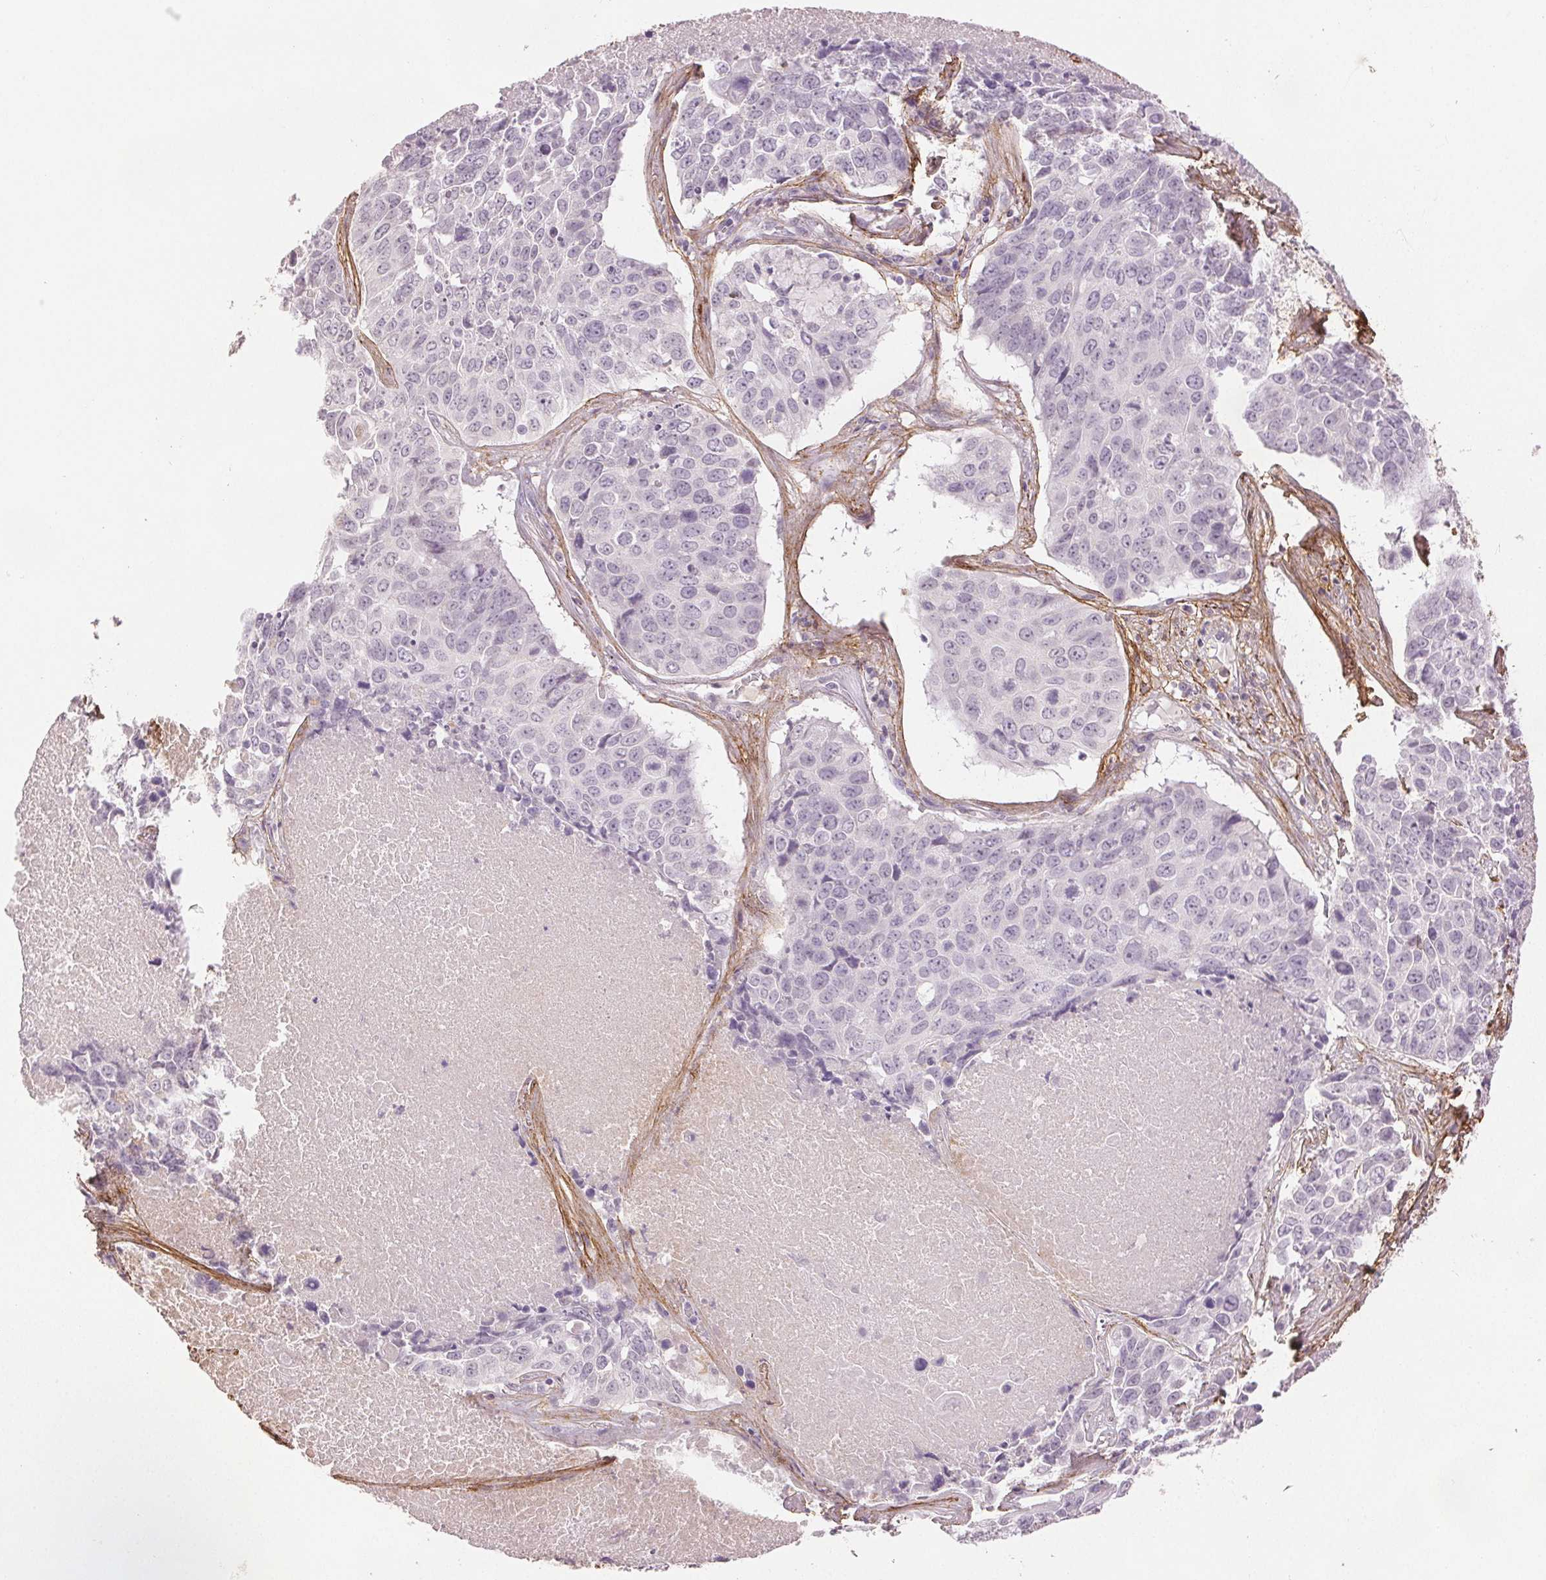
{"staining": {"intensity": "negative", "quantity": "none", "location": "none"}, "tissue": "lung cancer", "cell_type": "Tumor cells", "image_type": "cancer", "snomed": [{"axis": "morphology", "description": "Normal tissue, NOS"}, {"axis": "morphology", "description": "Squamous cell carcinoma, NOS"}, {"axis": "topography", "description": "Bronchus"}, {"axis": "topography", "description": "Lung"}], "caption": "Immunohistochemistry (IHC) photomicrograph of neoplastic tissue: human lung cancer stained with DAB (3,3'-diaminobenzidine) displays no significant protein staining in tumor cells.", "gene": "FBN1", "patient": {"sex": "male", "age": 64}}